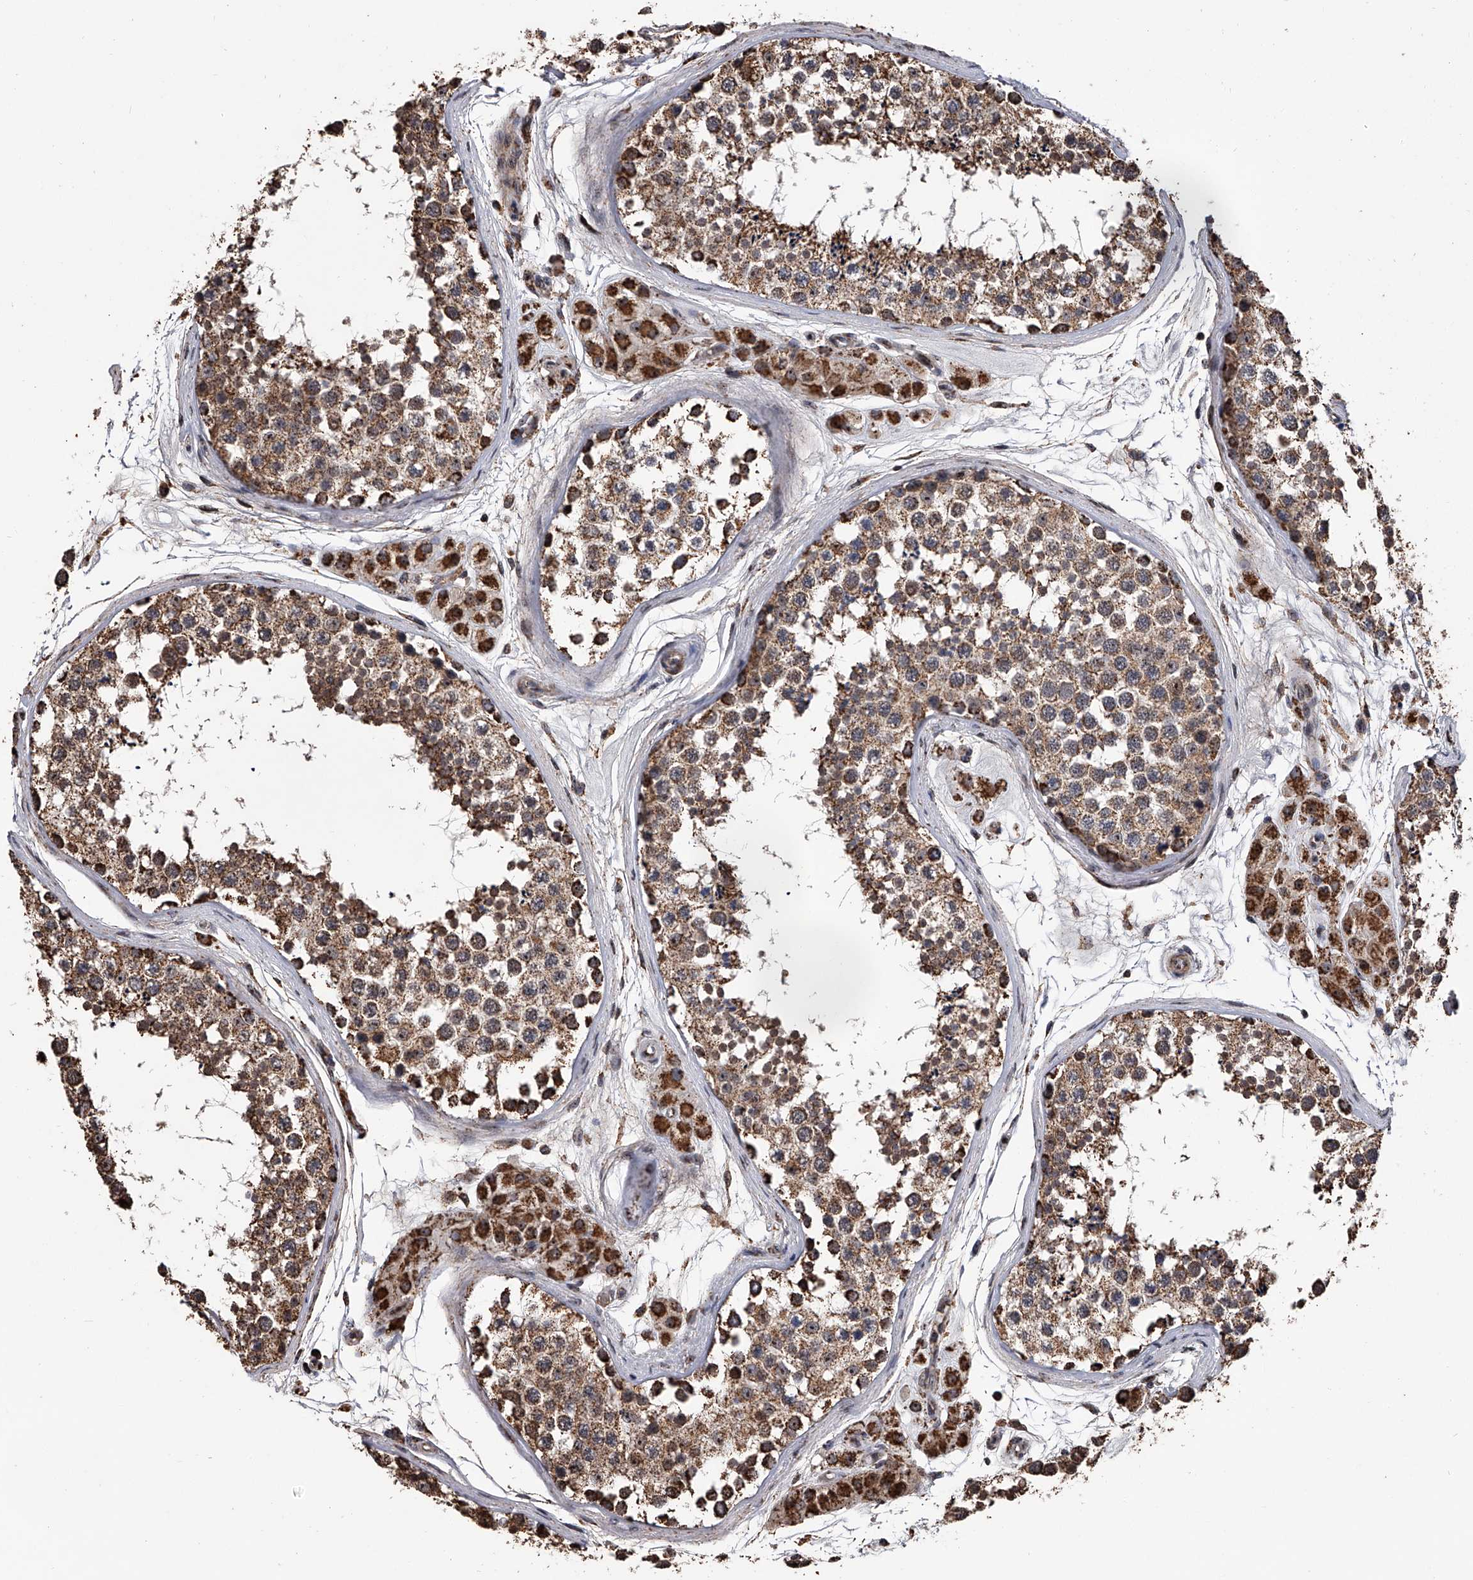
{"staining": {"intensity": "strong", "quantity": "25%-75%", "location": "cytoplasmic/membranous,nuclear"}, "tissue": "testis", "cell_type": "Cells in seminiferous ducts", "image_type": "normal", "snomed": [{"axis": "morphology", "description": "Normal tissue, NOS"}, {"axis": "topography", "description": "Testis"}], "caption": "Brown immunohistochemical staining in benign human testis shows strong cytoplasmic/membranous,nuclear positivity in about 25%-75% of cells in seminiferous ducts.", "gene": "SMPDL3A", "patient": {"sex": "male", "age": 56}}